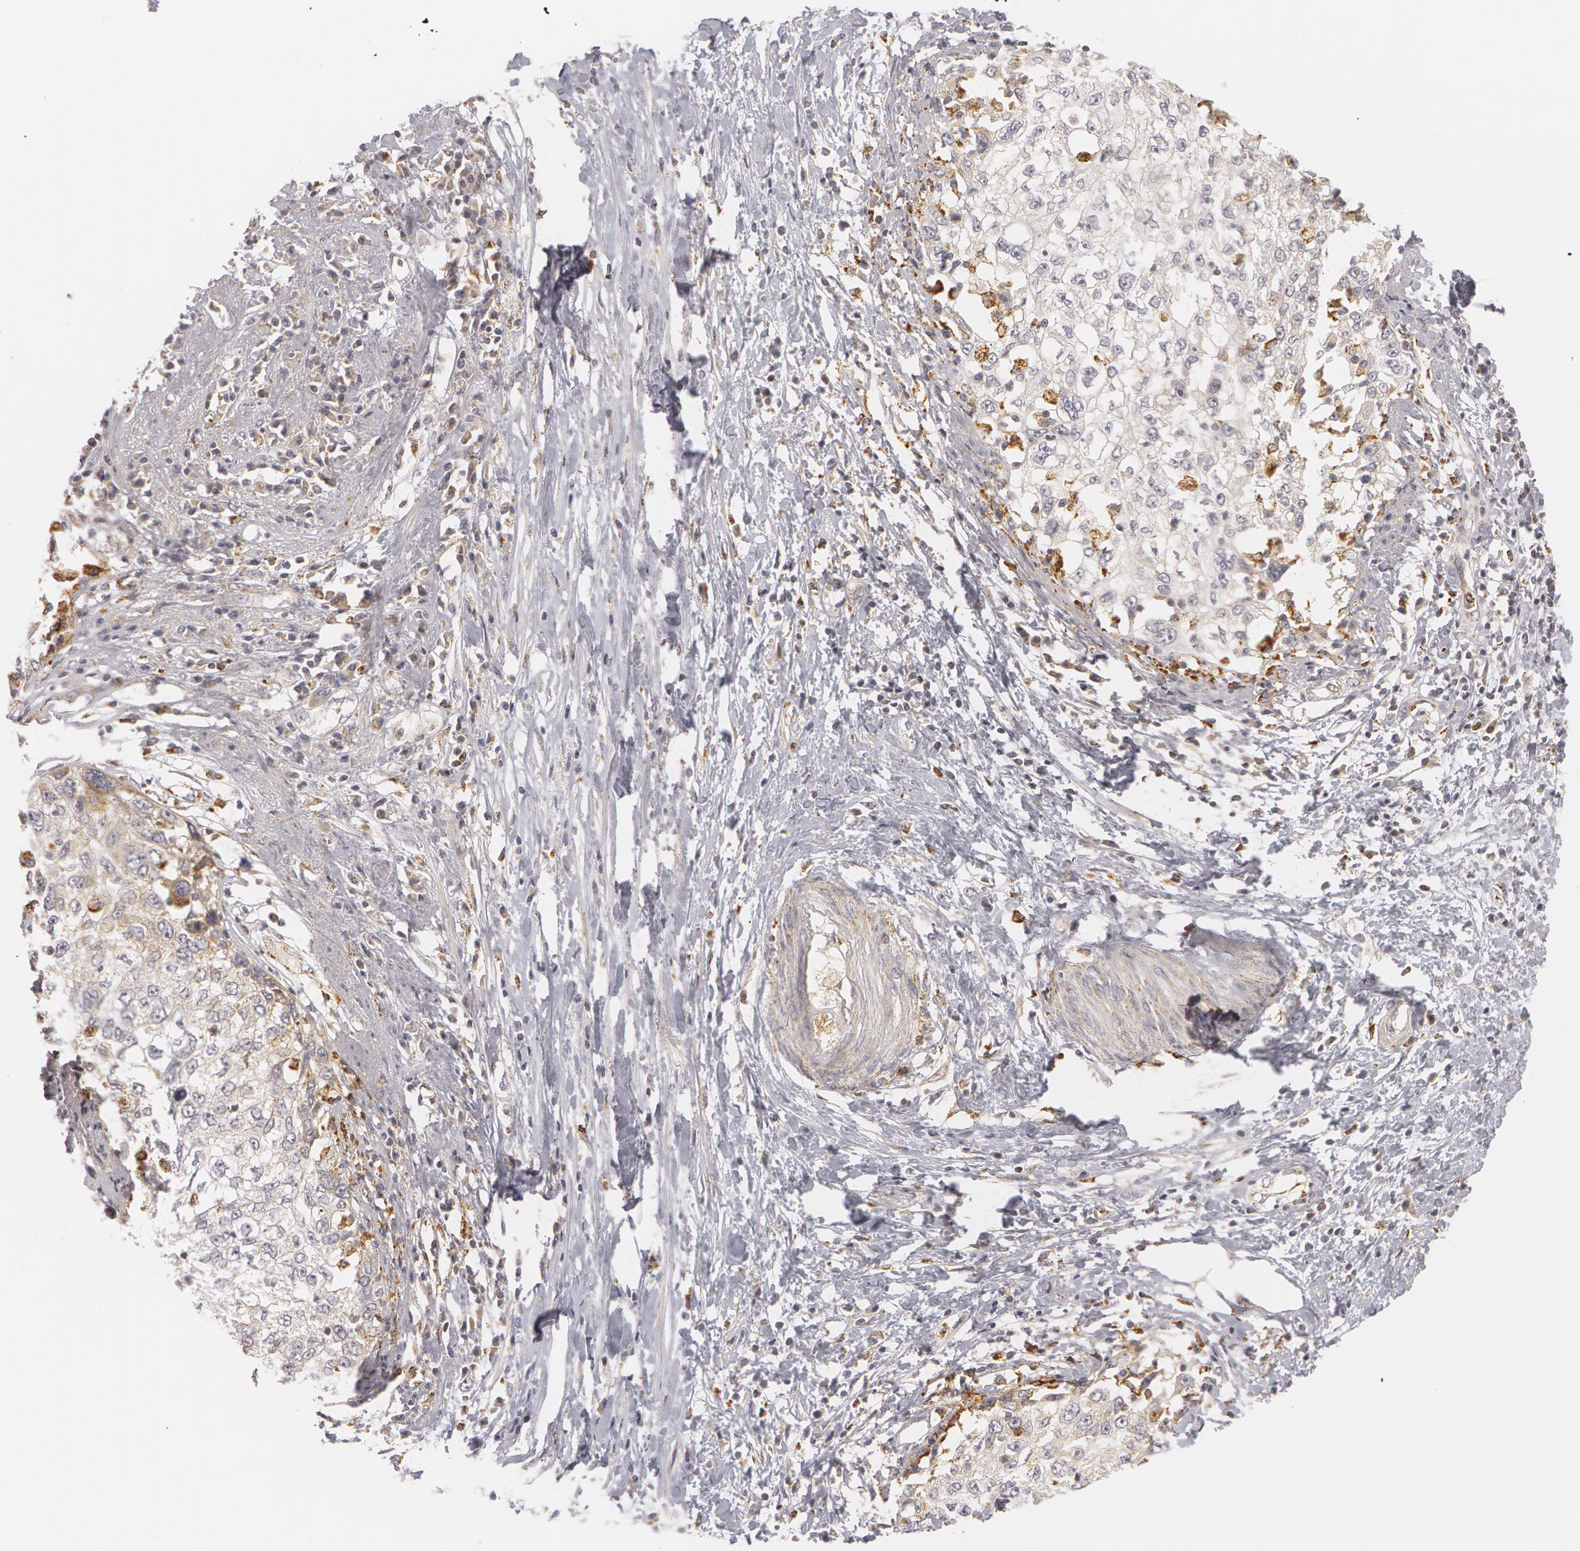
{"staining": {"intensity": "weak", "quantity": ">75%", "location": "cytoplasmic/membranous"}, "tissue": "cervical cancer", "cell_type": "Tumor cells", "image_type": "cancer", "snomed": [{"axis": "morphology", "description": "Squamous cell carcinoma, NOS"}, {"axis": "topography", "description": "Cervix"}], "caption": "Human cervical cancer (squamous cell carcinoma) stained with a protein marker displays weak staining in tumor cells.", "gene": "C7", "patient": {"sex": "female", "age": 57}}